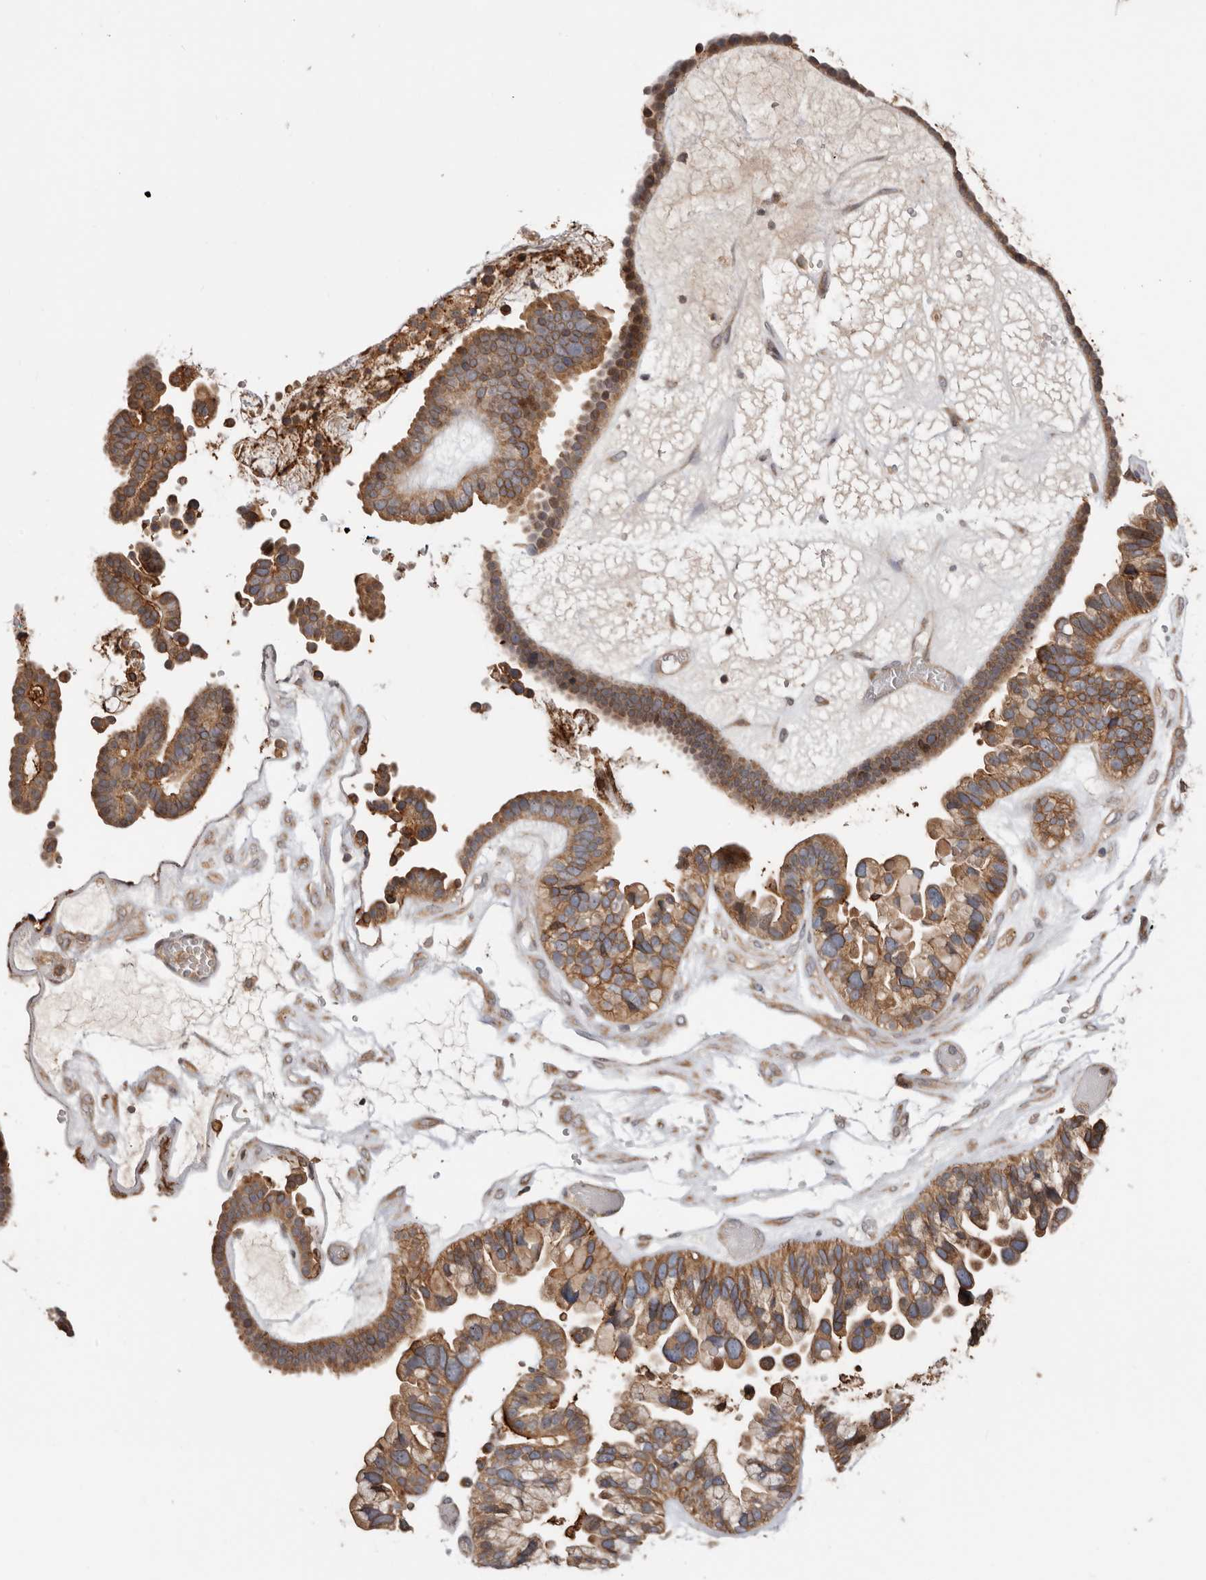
{"staining": {"intensity": "moderate", "quantity": ">75%", "location": "cytoplasmic/membranous"}, "tissue": "ovarian cancer", "cell_type": "Tumor cells", "image_type": "cancer", "snomed": [{"axis": "morphology", "description": "Cystadenocarcinoma, serous, NOS"}, {"axis": "topography", "description": "Ovary"}], "caption": "Immunohistochemical staining of human ovarian serous cystadenocarcinoma exhibits medium levels of moderate cytoplasmic/membranous staining in about >75% of tumor cells. The staining was performed using DAB (3,3'-diaminobenzidine), with brown indicating positive protein expression. Nuclei are stained blue with hematoxylin.", "gene": "TMUB1", "patient": {"sex": "female", "age": 56}}